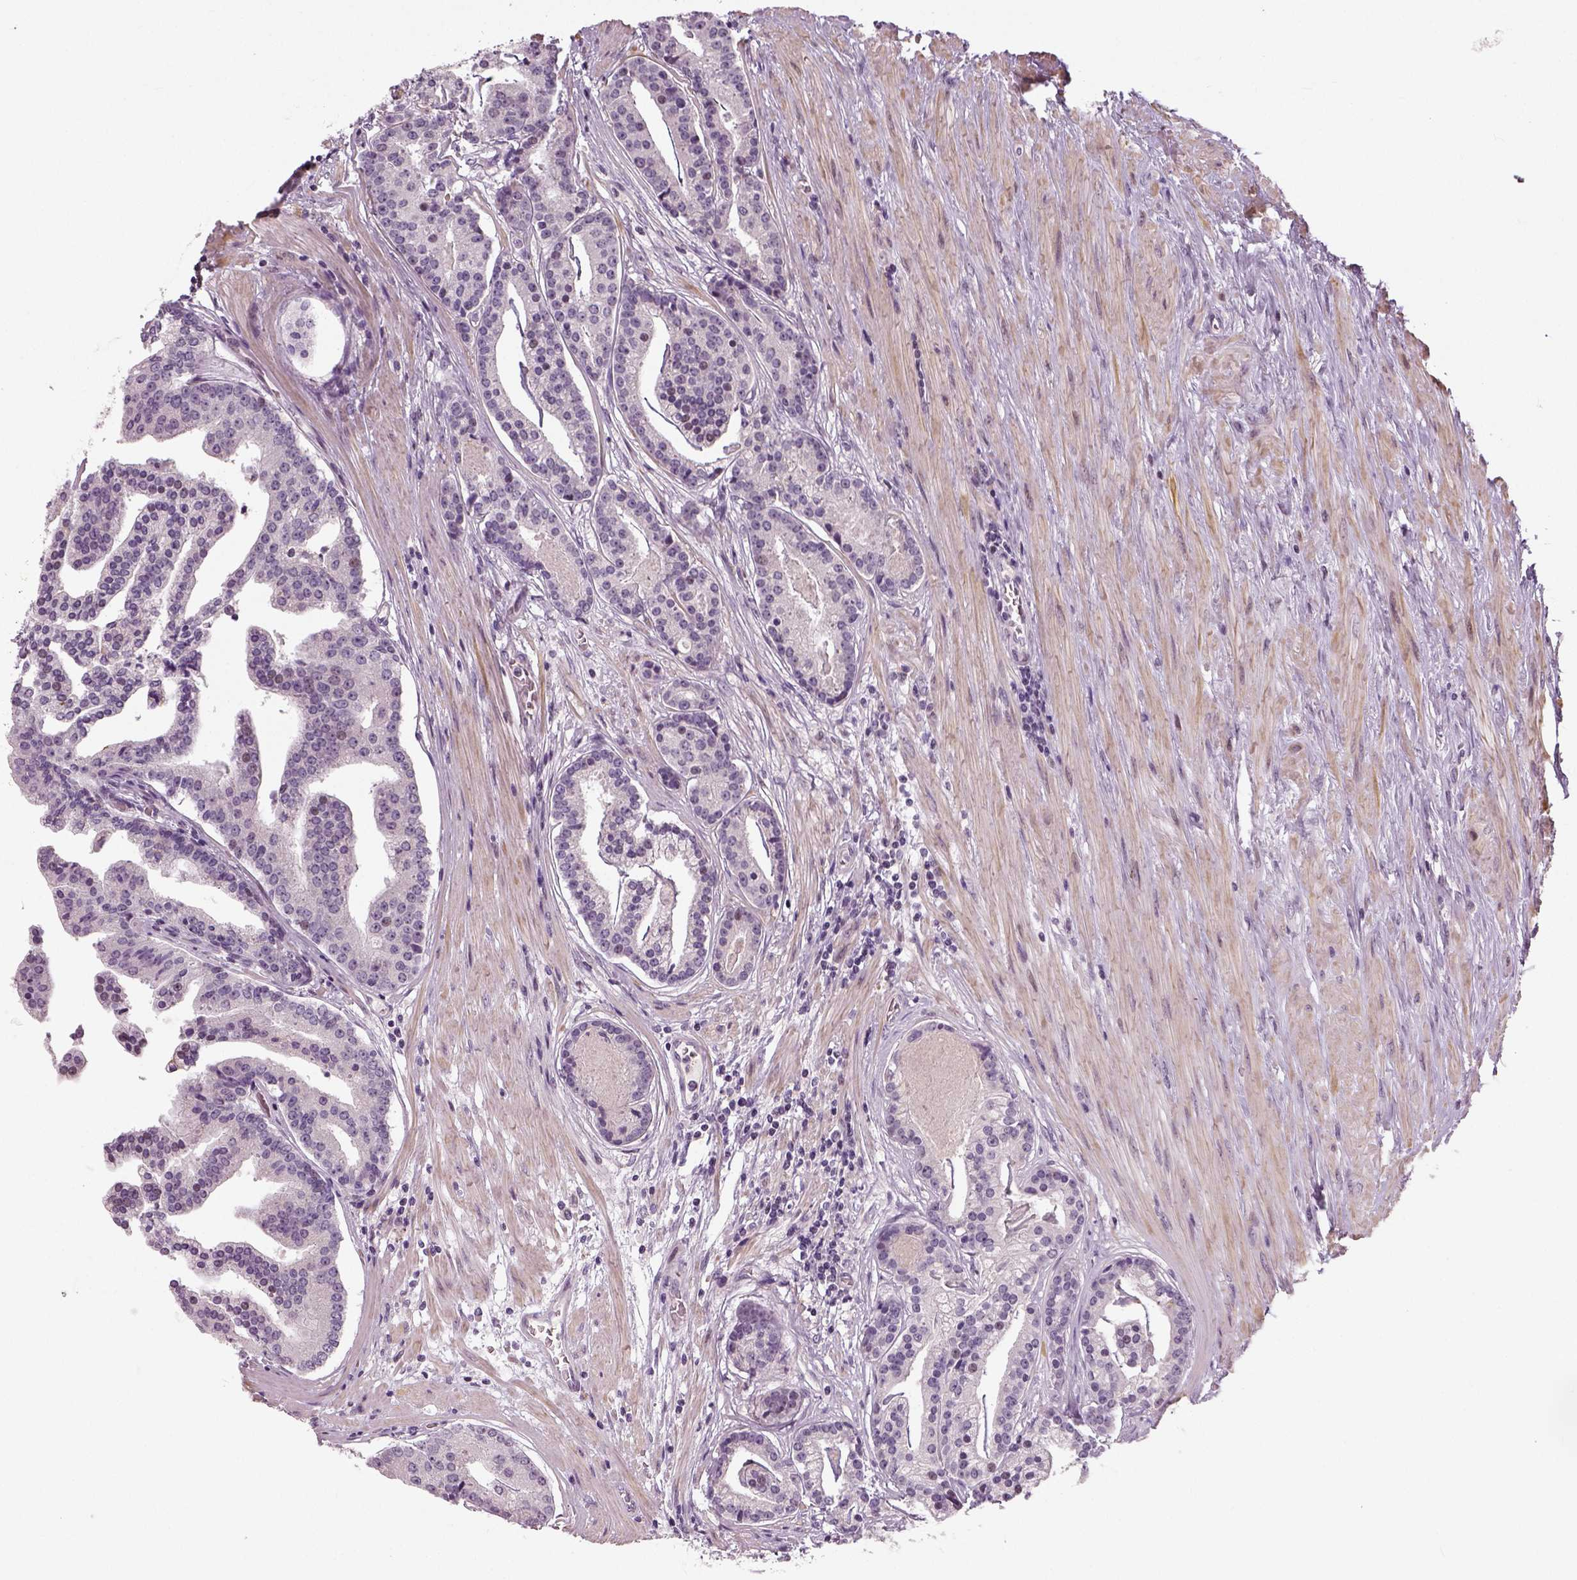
{"staining": {"intensity": "negative", "quantity": "none", "location": "none"}, "tissue": "prostate cancer", "cell_type": "Tumor cells", "image_type": "cancer", "snomed": [{"axis": "morphology", "description": "Adenocarcinoma, NOS"}, {"axis": "topography", "description": "Prostate and seminal vesicle, NOS"}, {"axis": "topography", "description": "Prostate"}], "caption": "An immunohistochemistry photomicrograph of prostate cancer (adenocarcinoma) is shown. There is no staining in tumor cells of prostate cancer (adenocarcinoma).", "gene": "NECAB1", "patient": {"sex": "male", "age": 44}}